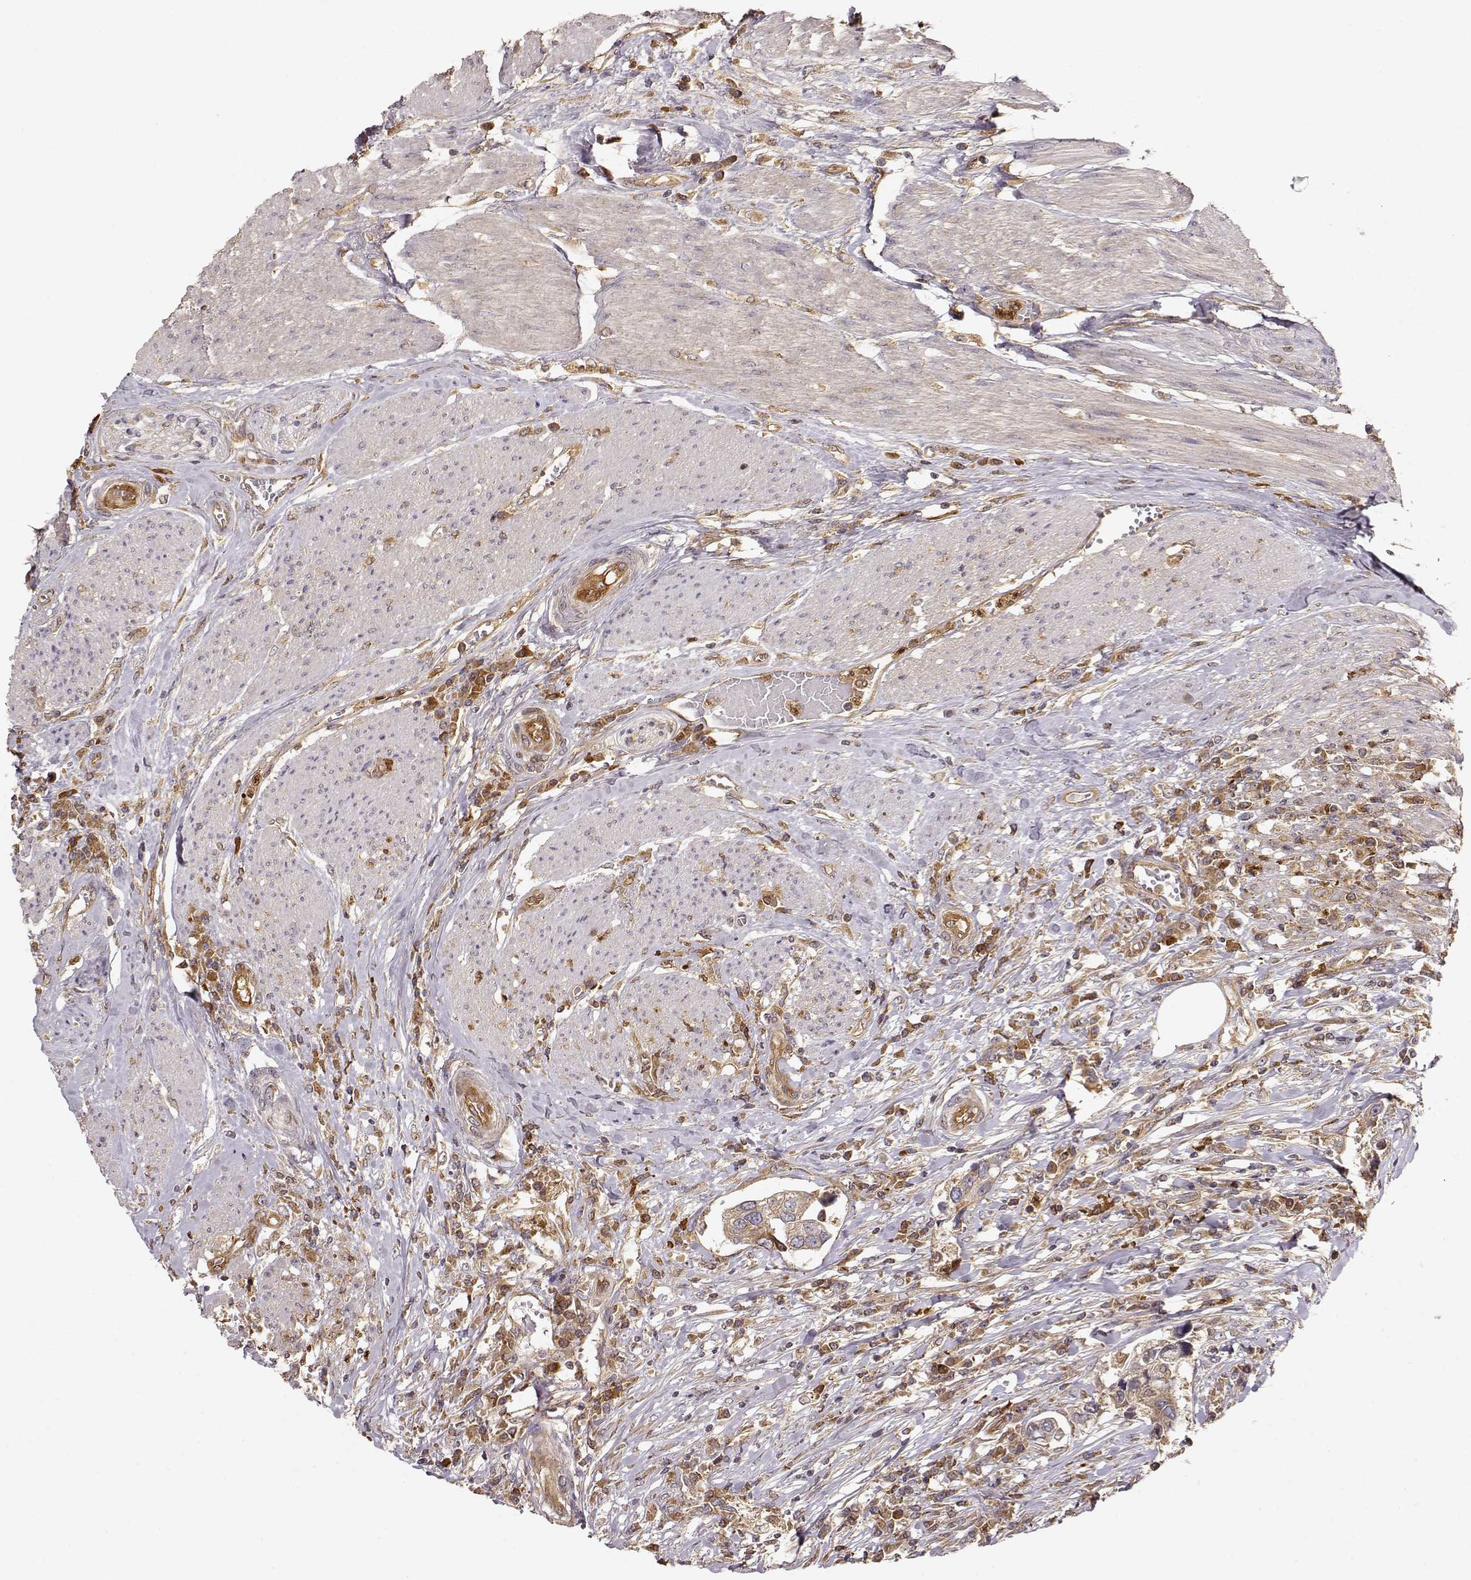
{"staining": {"intensity": "weak", "quantity": ">75%", "location": "cytoplasmic/membranous"}, "tissue": "urothelial cancer", "cell_type": "Tumor cells", "image_type": "cancer", "snomed": [{"axis": "morphology", "description": "Urothelial carcinoma, NOS"}, {"axis": "morphology", "description": "Urothelial carcinoma, High grade"}, {"axis": "topography", "description": "Urinary bladder"}], "caption": "Weak cytoplasmic/membranous expression for a protein is identified in approximately >75% of tumor cells of high-grade urothelial carcinoma using immunohistochemistry (IHC).", "gene": "ARHGEF2", "patient": {"sex": "male", "age": 63}}